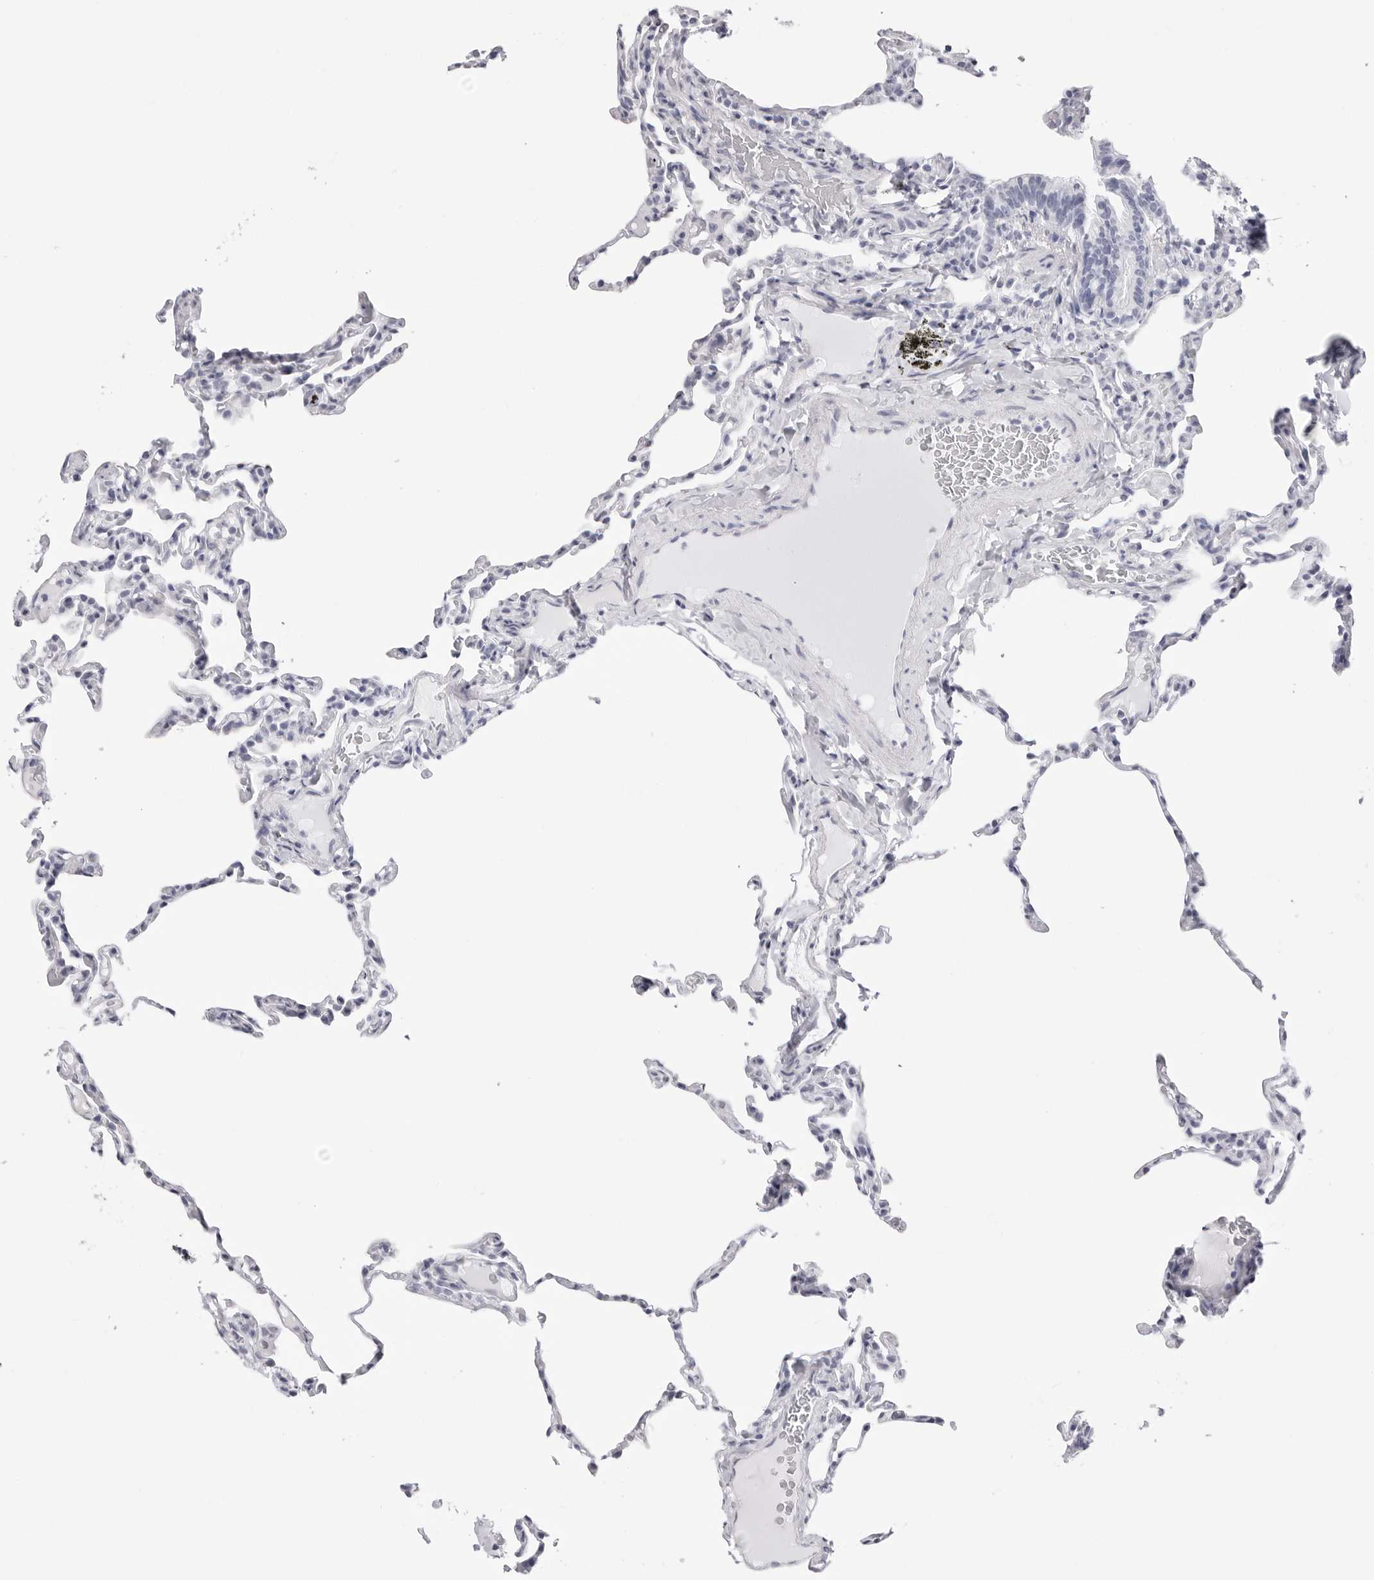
{"staining": {"intensity": "negative", "quantity": "none", "location": "none"}, "tissue": "lung", "cell_type": "Alveolar cells", "image_type": "normal", "snomed": [{"axis": "morphology", "description": "Normal tissue, NOS"}, {"axis": "topography", "description": "Lung"}], "caption": "Alveolar cells show no significant expression in benign lung. The staining was performed using DAB to visualize the protein expression in brown, while the nuclei were stained in blue with hematoxylin (Magnification: 20x).", "gene": "TSSK1B", "patient": {"sex": "male", "age": 20}}